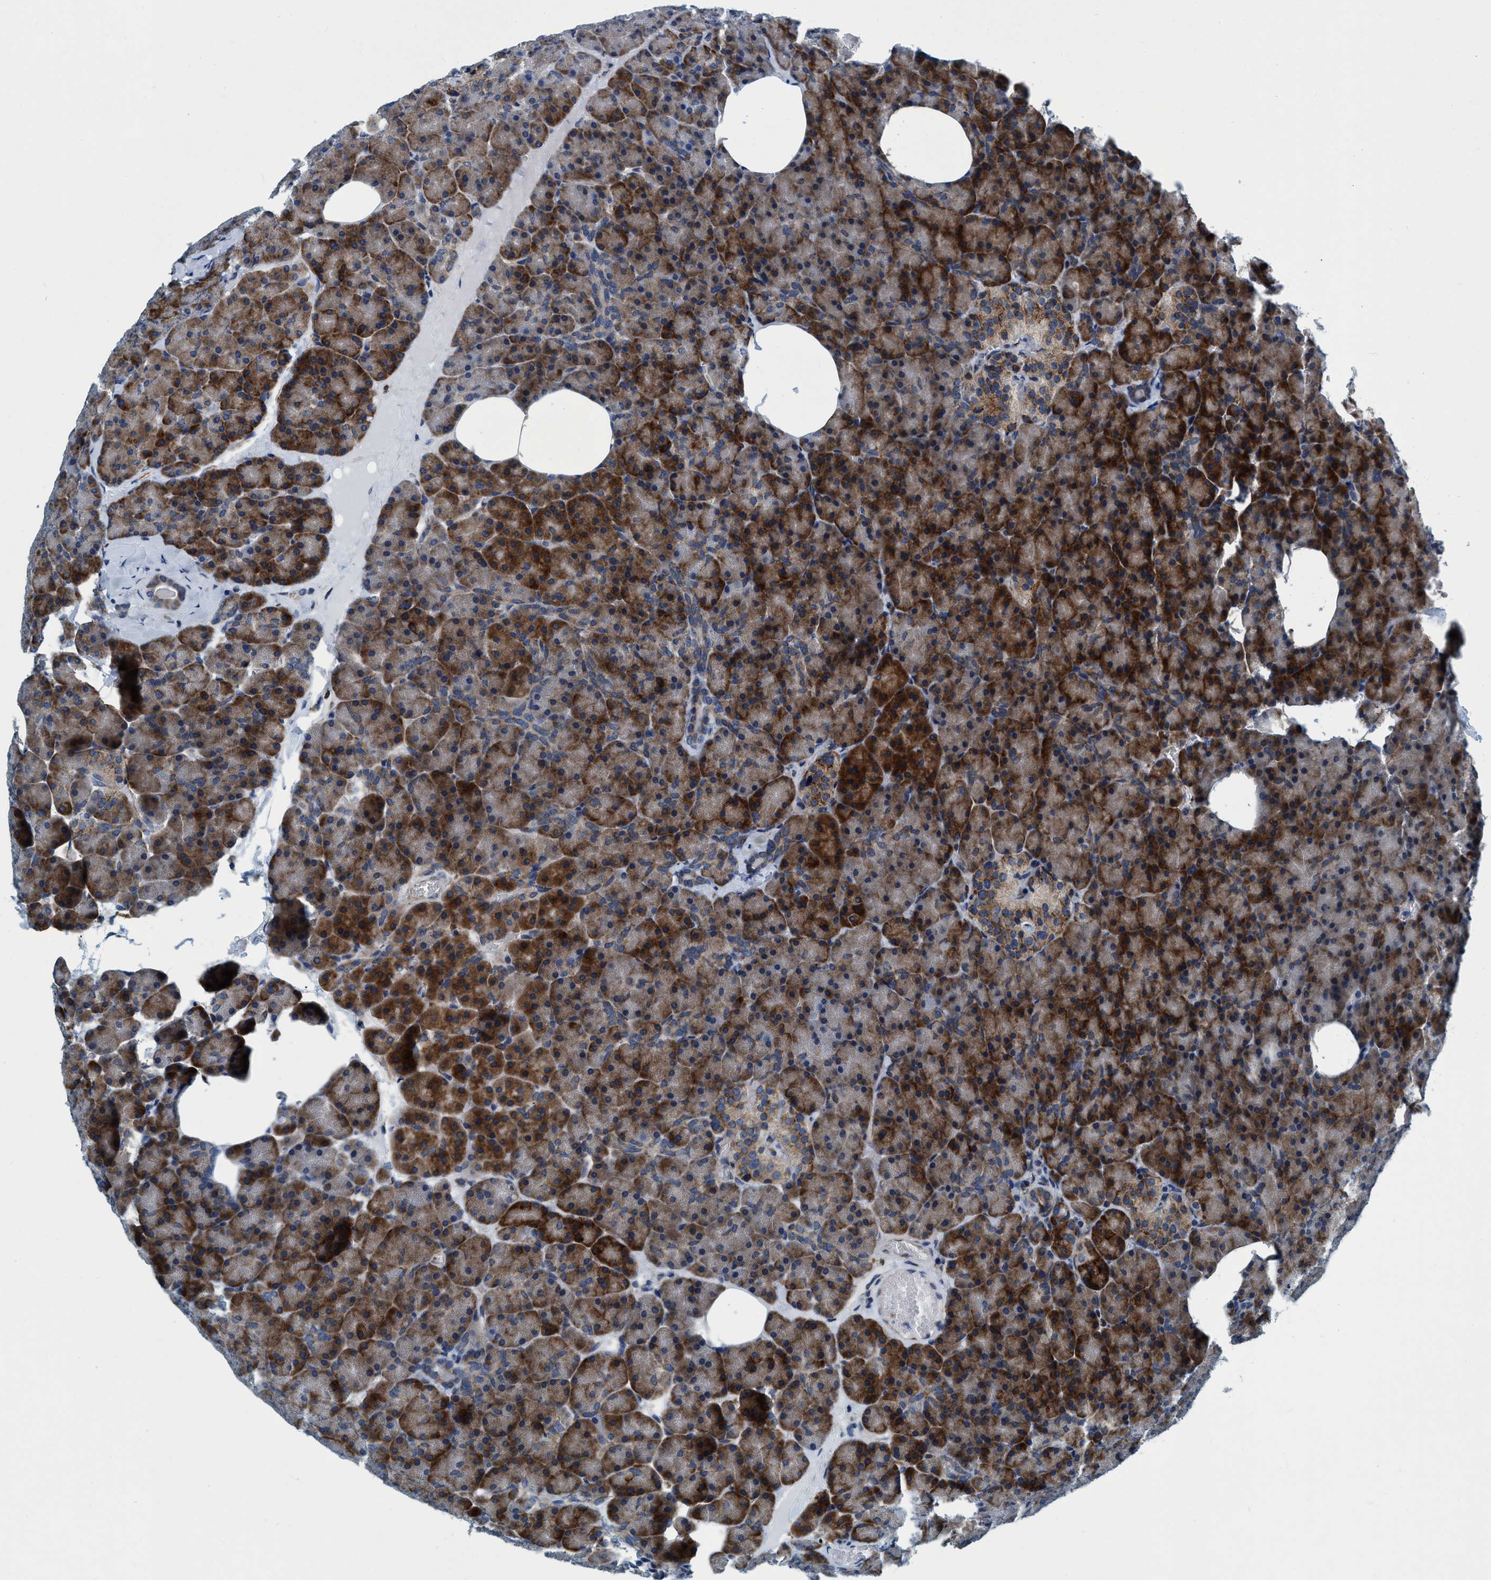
{"staining": {"intensity": "strong", "quantity": "25%-75%", "location": "cytoplasmic/membranous"}, "tissue": "pancreas", "cell_type": "Exocrine glandular cells", "image_type": "normal", "snomed": [{"axis": "morphology", "description": "Normal tissue, NOS"}, {"axis": "morphology", "description": "Carcinoid, malignant, NOS"}, {"axis": "topography", "description": "Pancreas"}], "caption": "Protein staining demonstrates strong cytoplasmic/membranous positivity in approximately 25%-75% of exocrine glandular cells in benign pancreas. The protein is shown in brown color, while the nuclei are stained blue.", "gene": "ARMC9", "patient": {"sex": "female", "age": 35}}